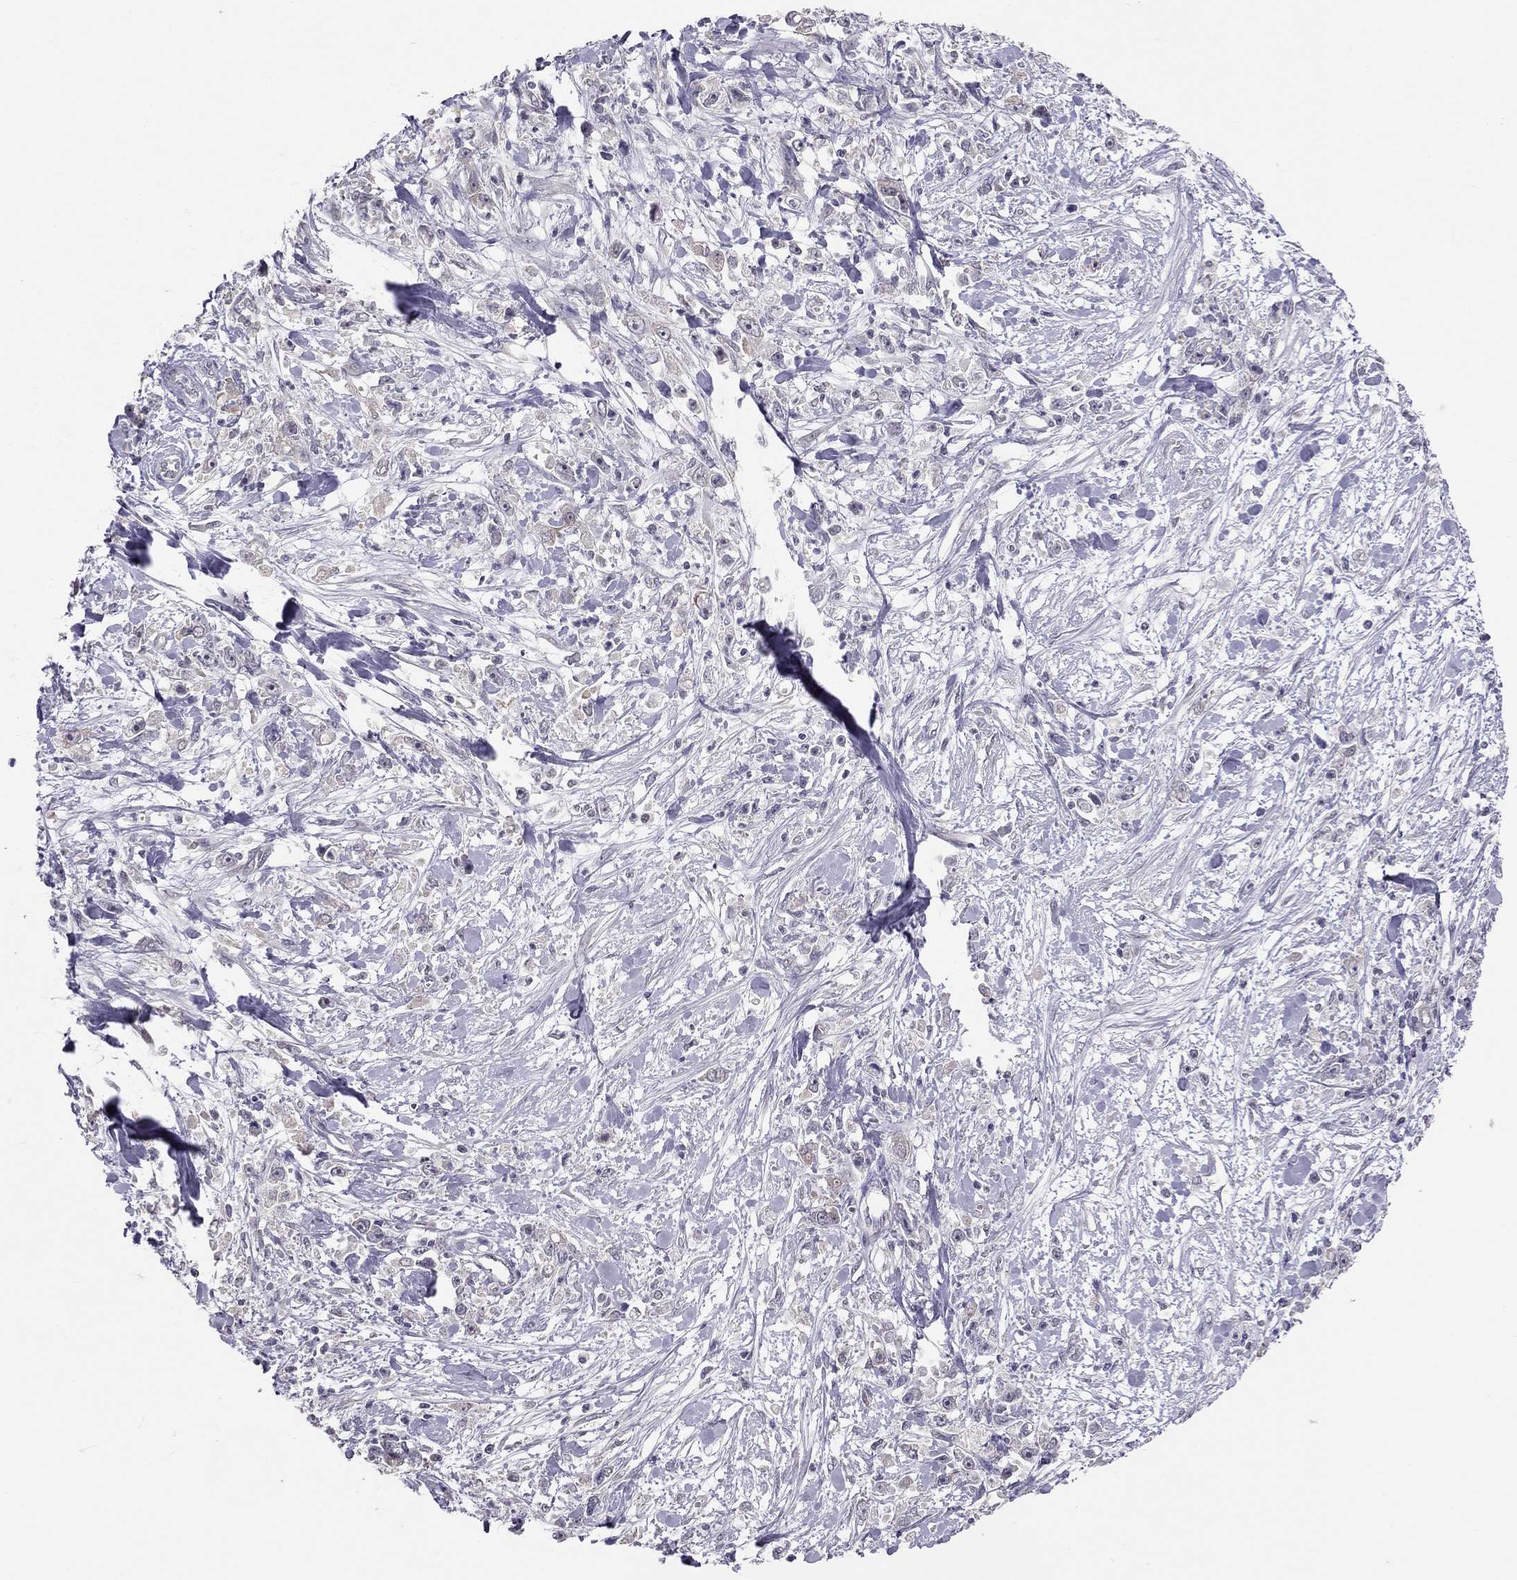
{"staining": {"intensity": "negative", "quantity": "none", "location": "none"}, "tissue": "stomach cancer", "cell_type": "Tumor cells", "image_type": "cancer", "snomed": [{"axis": "morphology", "description": "Adenocarcinoma, NOS"}, {"axis": "topography", "description": "Stomach"}], "caption": "Image shows no significant protein positivity in tumor cells of stomach adenocarcinoma. Brightfield microscopy of immunohistochemistry (IHC) stained with DAB (3,3'-diaminobenzidine) (brown) and hematoxylin (blue), captured at high magnification.", "gene": "HSF2BP", "patient": {"sex": "female", "age": 59}}